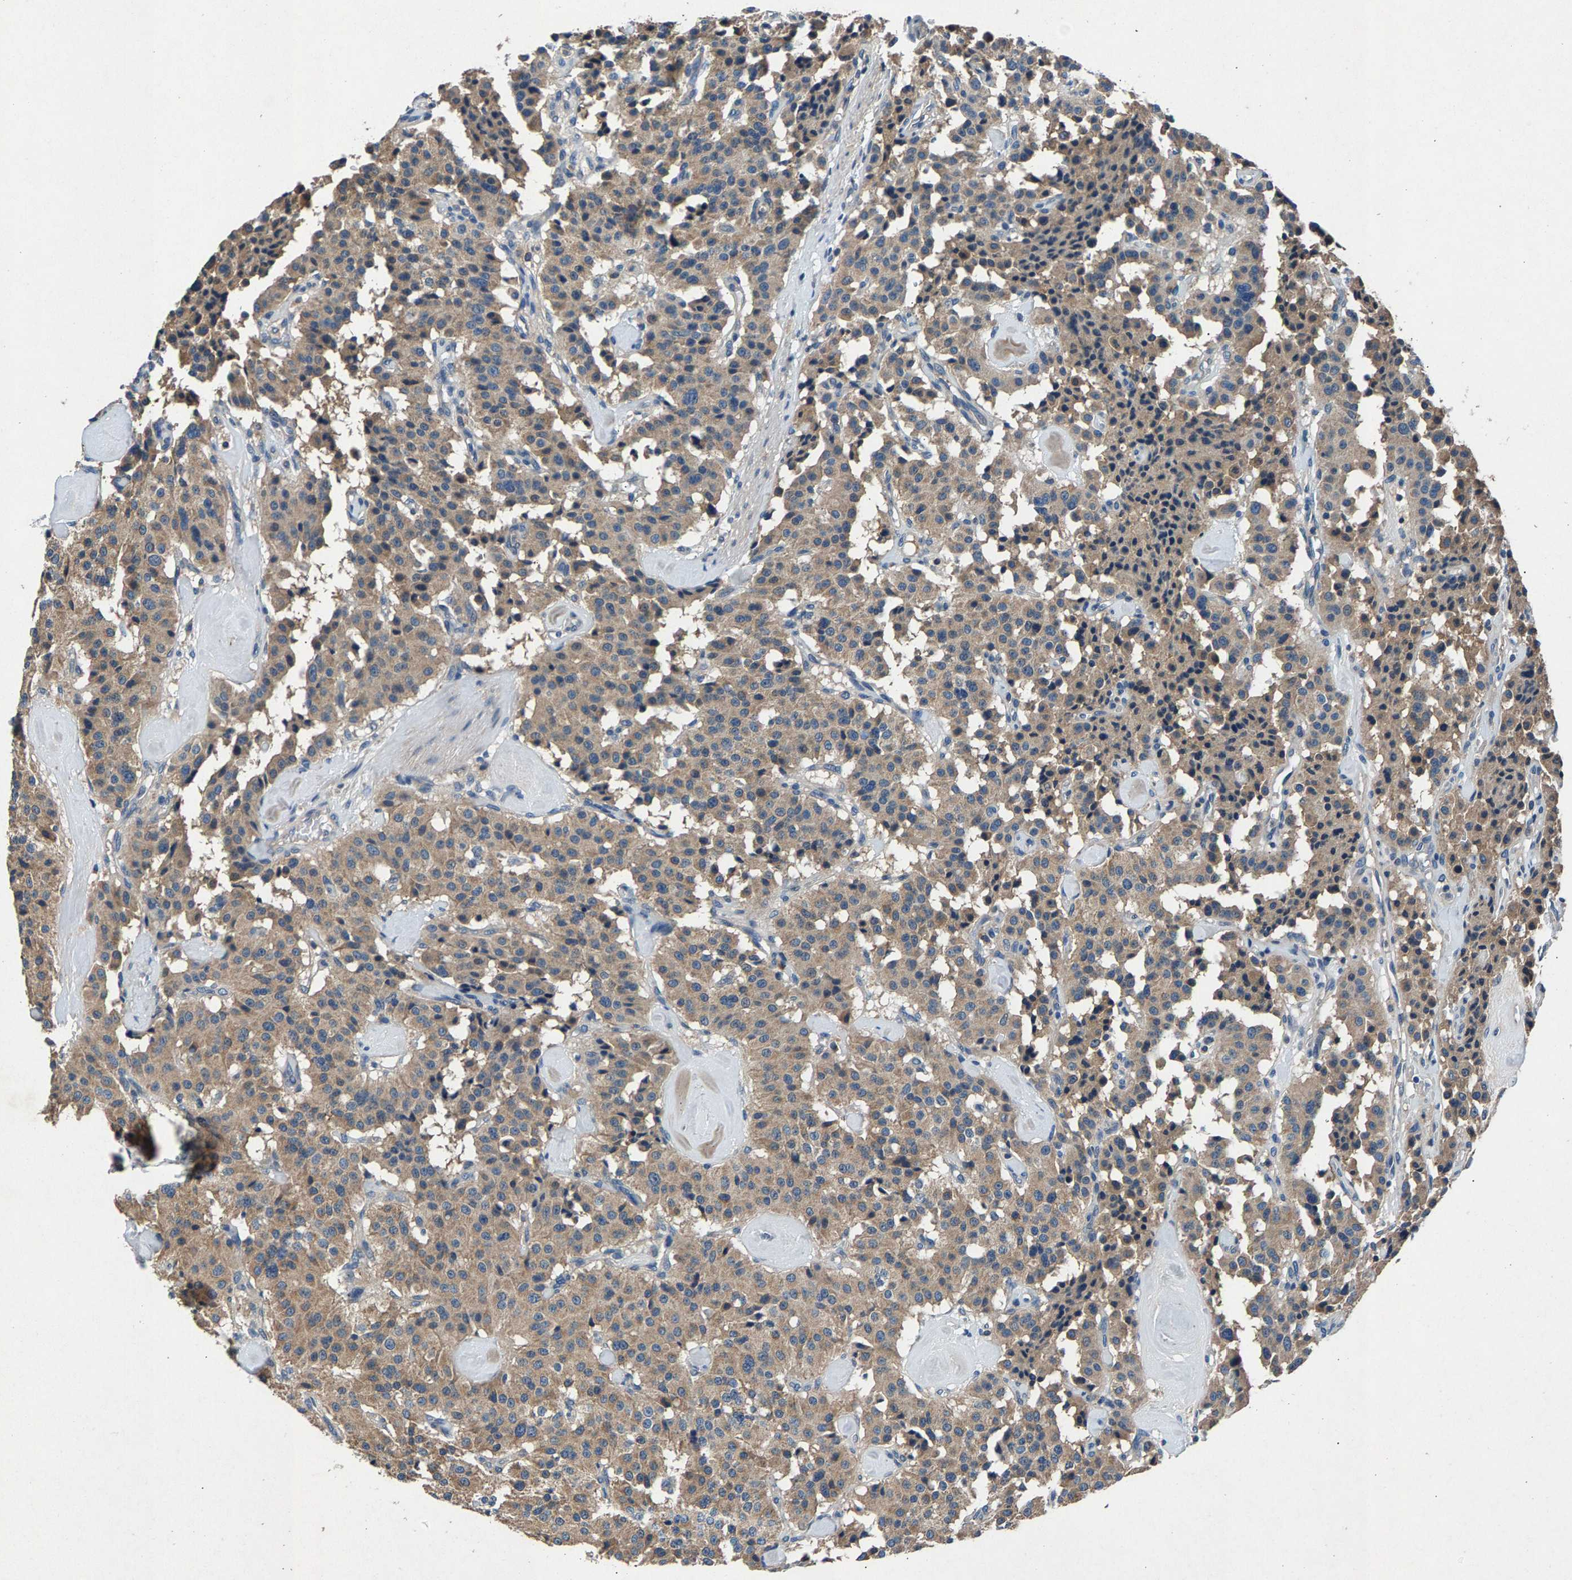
{"staining": {"intensity": "weak", "quantity": ">75%", "location": "cytoplasmic/membranous"}, "tissue": "carcinoid", "cell_type": "Tumor cells", "image_type": "cancer", "snomed": [{"axis": "morphology", "description": "Carcinoid, malignant, NOS"}, {"axis": "topography", "description": "Lung"}], "caption": "Carcinoid (malignant) stained for a protein shows weak cytoplasmic/membranous positivity in tumor cells.", "gene": "PRXL2C", "patient": {"sex": "male", "age": 30}}